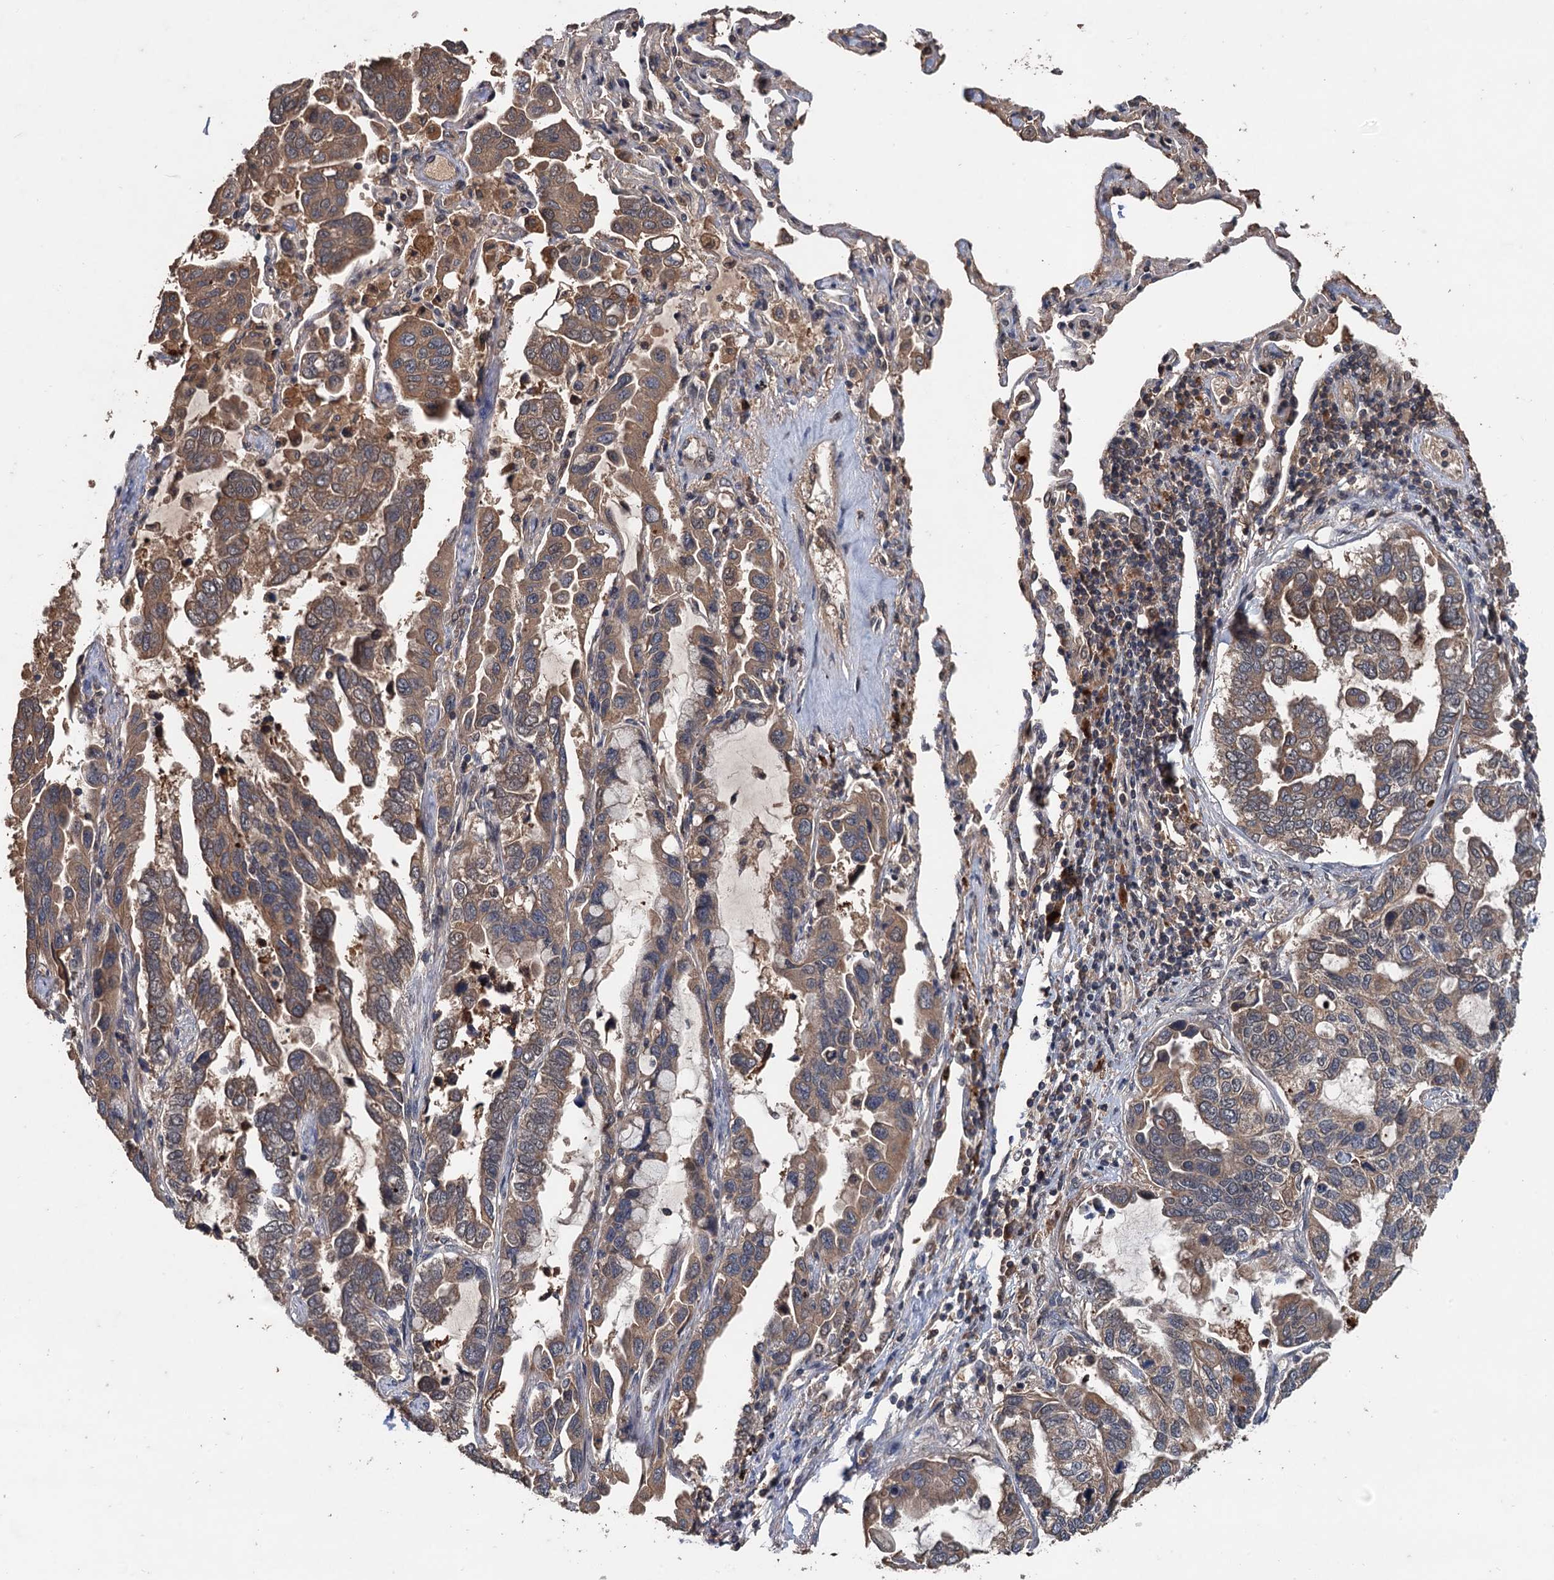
{"staining": {"intensity": "moderate", "quantity": ">75%", "location": "cytoplasmic/membranous,nuclear"}, "tissue": "lung cancer", "cell_type": "Tumor cells", "image_type": "cancer", "snomed": [{"axis": "morphology", "description": "Adenocarcinoma, NOS"}, {"axis": "topography", "description": "Lung"}], "caption": "An image of lung cancer (adenocarcinoma) stained for a protein demonstrates moderate cytoplasmic/membranous and nuclear brown staining in tumor cells. (DAB (3,3'-diaminobenzidine) IHC with brightfield microscopy, high magnification).", "gene": "ZNF438", "patient": {"sex": "male", "age": 64}}